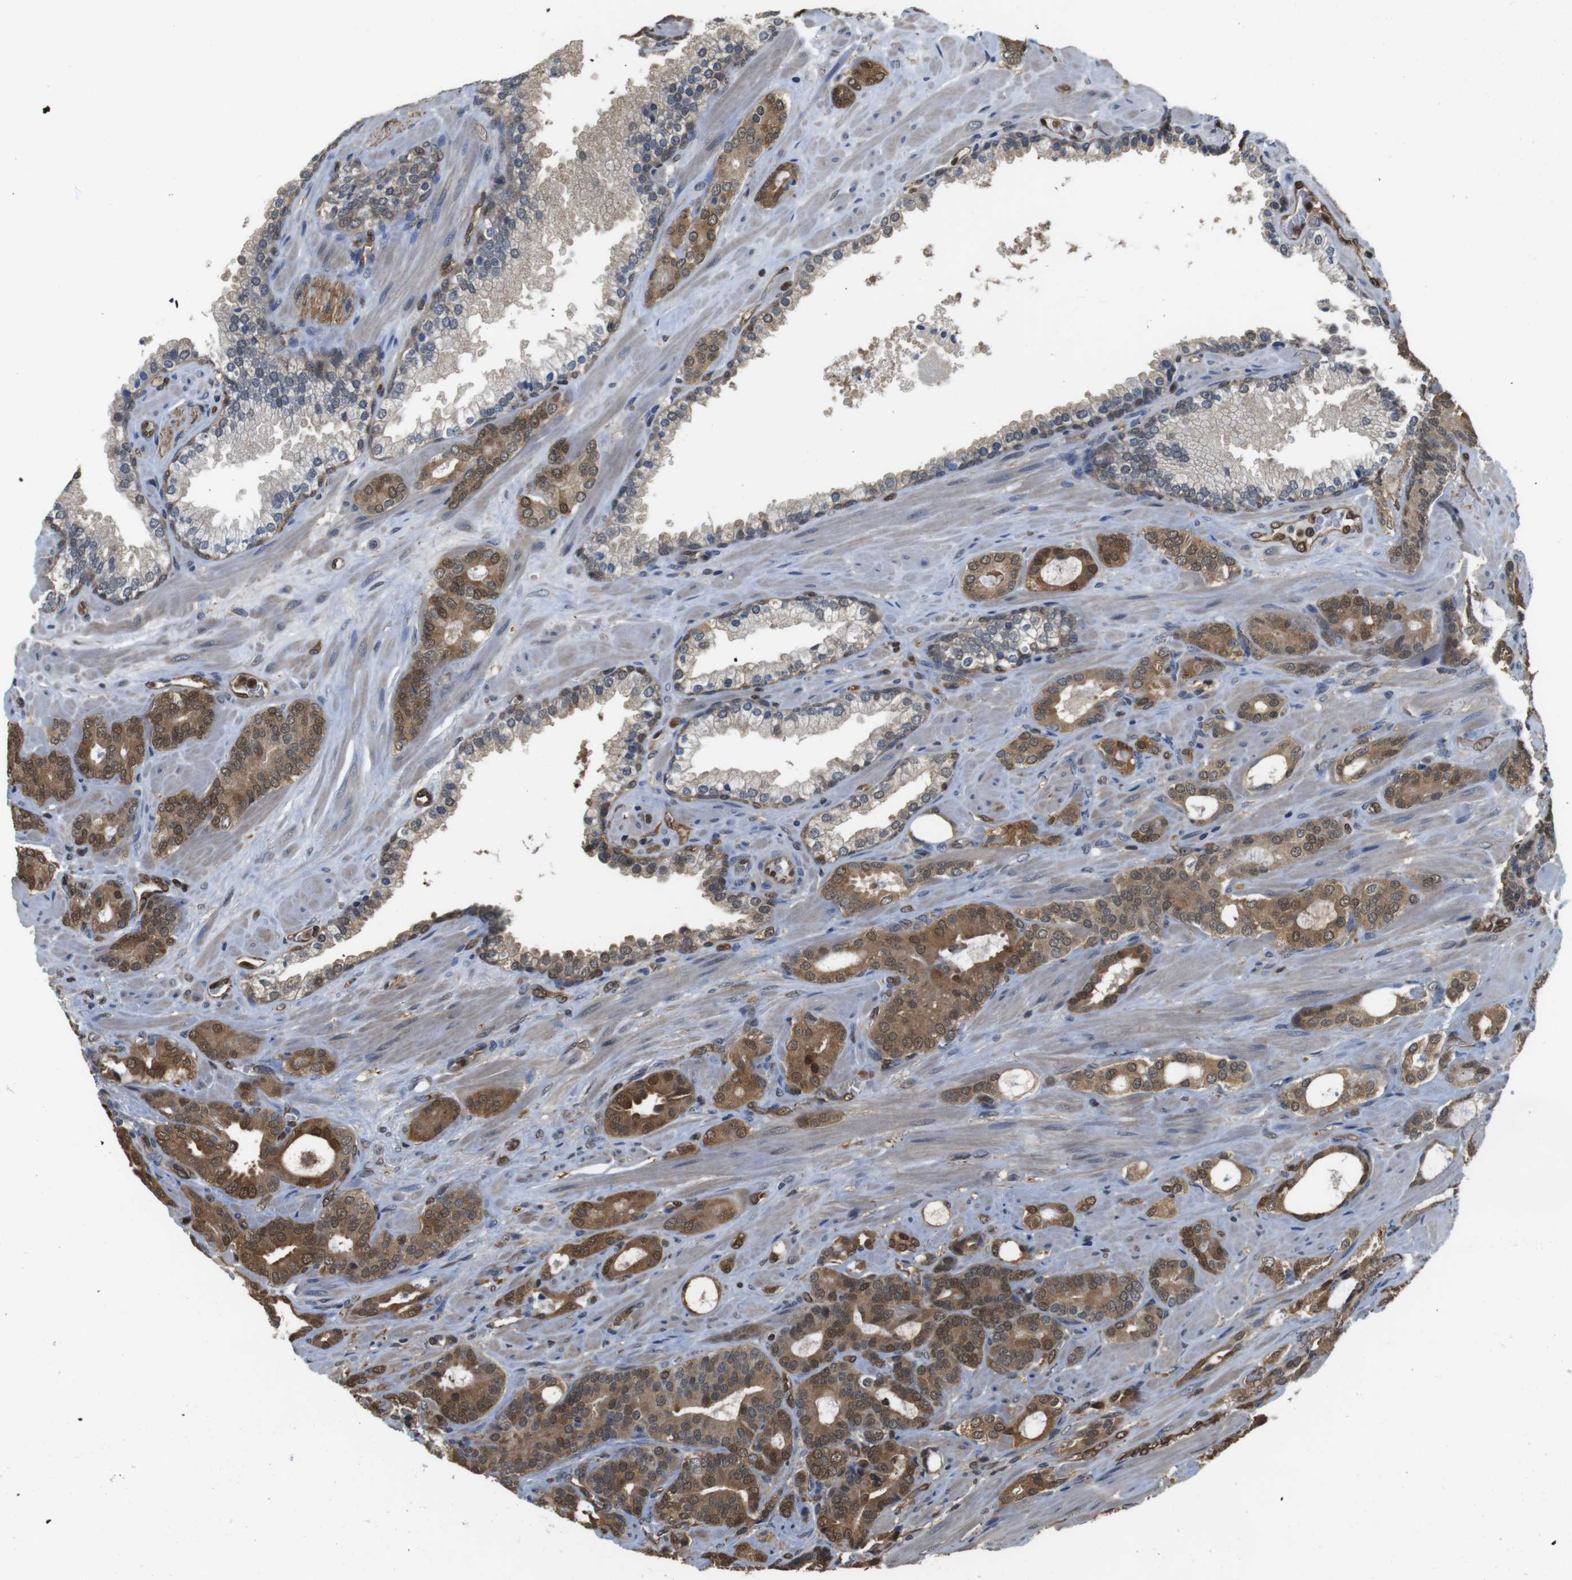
{"staining": {"intensity": "moderate", "quantity": ">75%", "location": "cytoplasmic/membranous,nuclear"}, "tissue": "prostate cancer", "cell_type": "Tumor cells", "image_type": "cancer", "snomed": [{"axis": "morphology", "description": "Adenocarcinoma, Low grade"}, {"axis": "topography", "description": "Prostate"}], "caption": "Protein staining of adenocarcinoma (low-grade) (prostate) tissue displays moderate cytoplasmic/membranous and nuclear expression in approximately >75% of tumor cells.", "gene": "LDHA", "patient": {"sex": "male", "age": 63}}